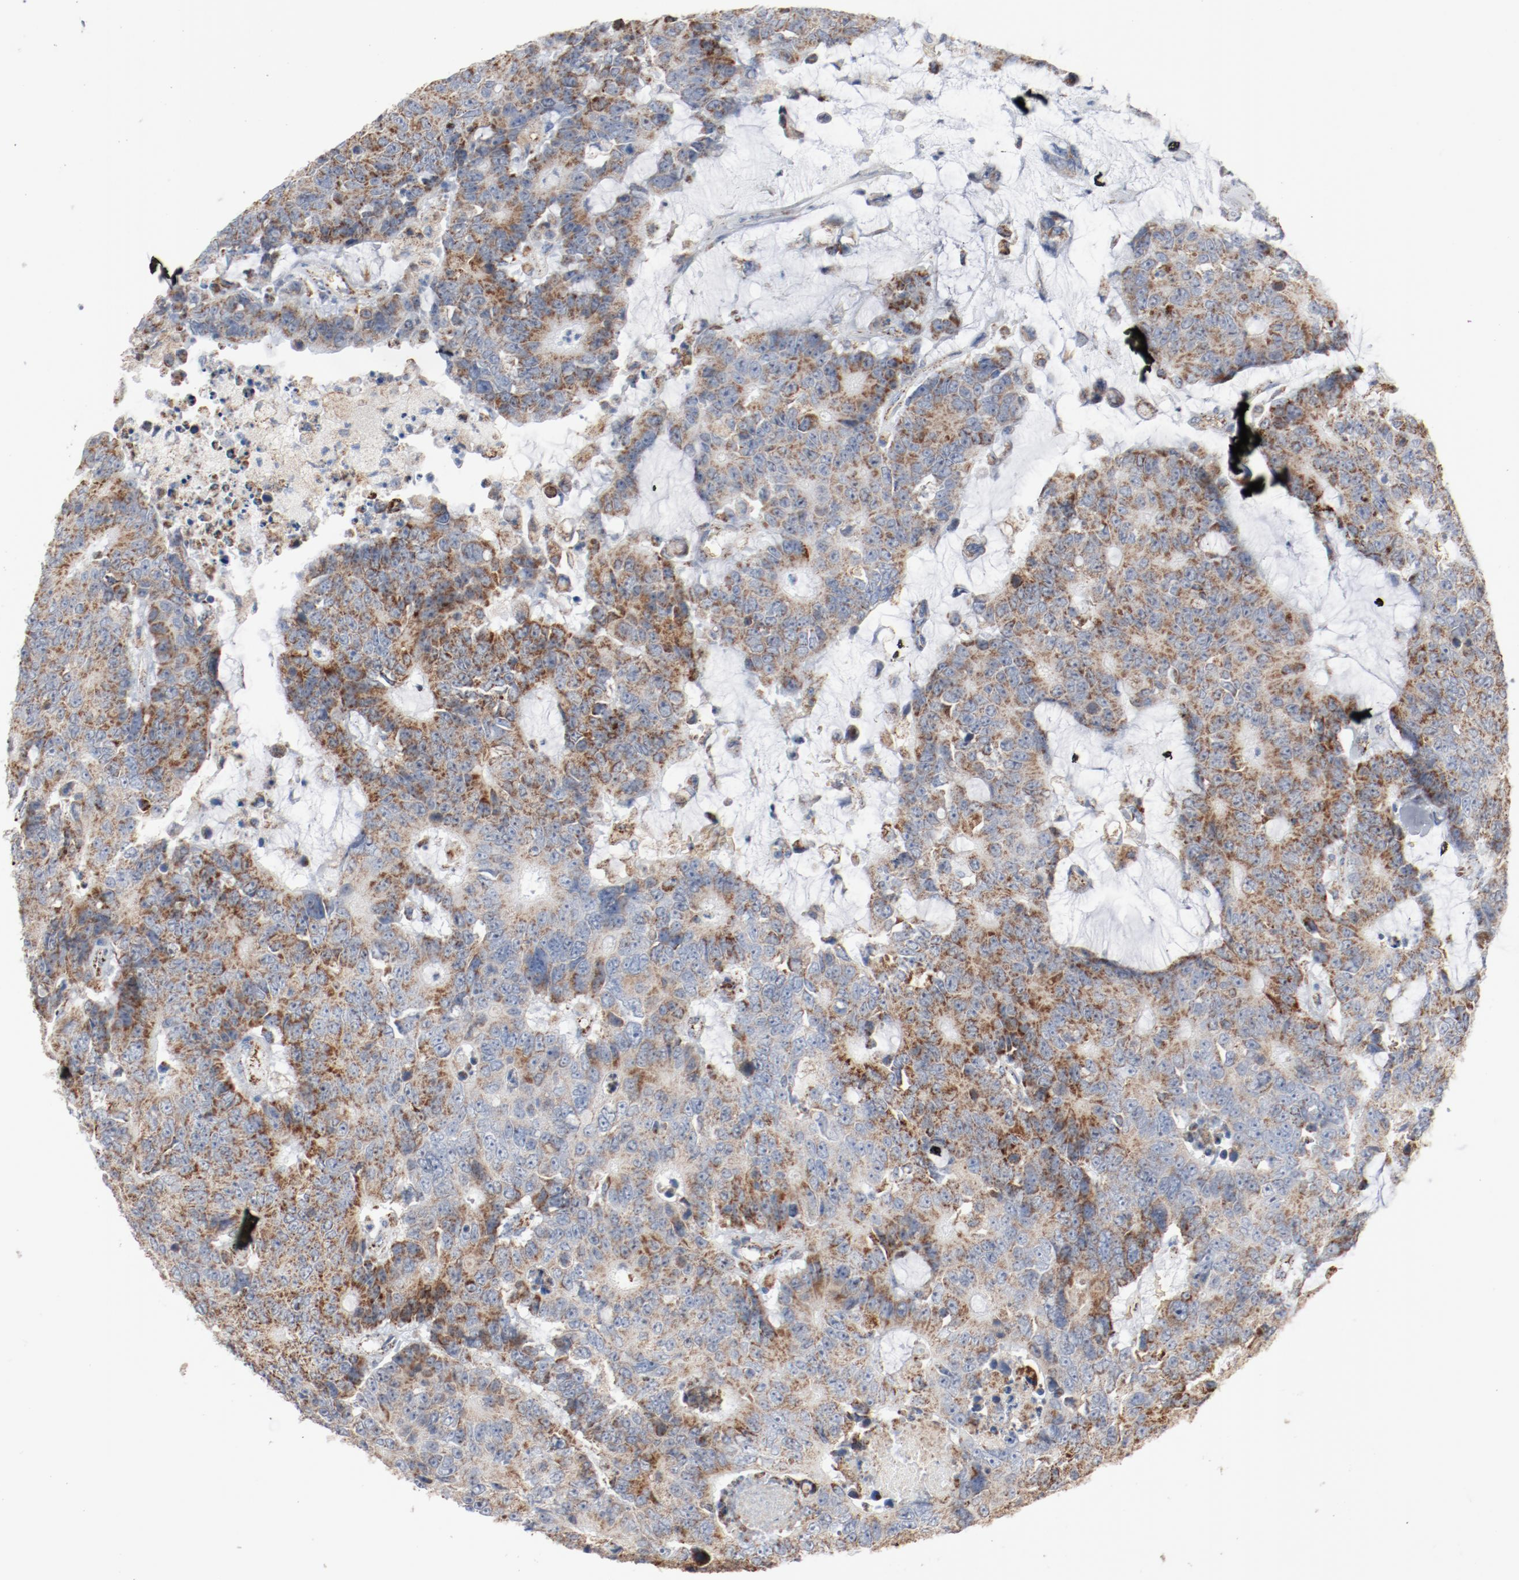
{"staining": {"intensity": "moderate", "quantity": ">75%", "location": "cytoplasmic/membranous"}, "tissue": "colorectal cancer", "cell_type": "Tumor cells", "image_type": "cancer", "snomed": [{"axis": "morphology", "description": "Adenocarcinoma, NOS"}, {"axis": "topography", "description": "Colon"}], "caption": "Immunohistochemical staining of human adenocarcinoma (colorectal) exhibits moderate cytoplasmic/membranous protein positivity in about >75% of tumor cells. (DAB IHC, brown staining for protein, blue staining for nuclei).", "gene": "NDUFB8", "patient": {"sex": "female", "age": 86}}